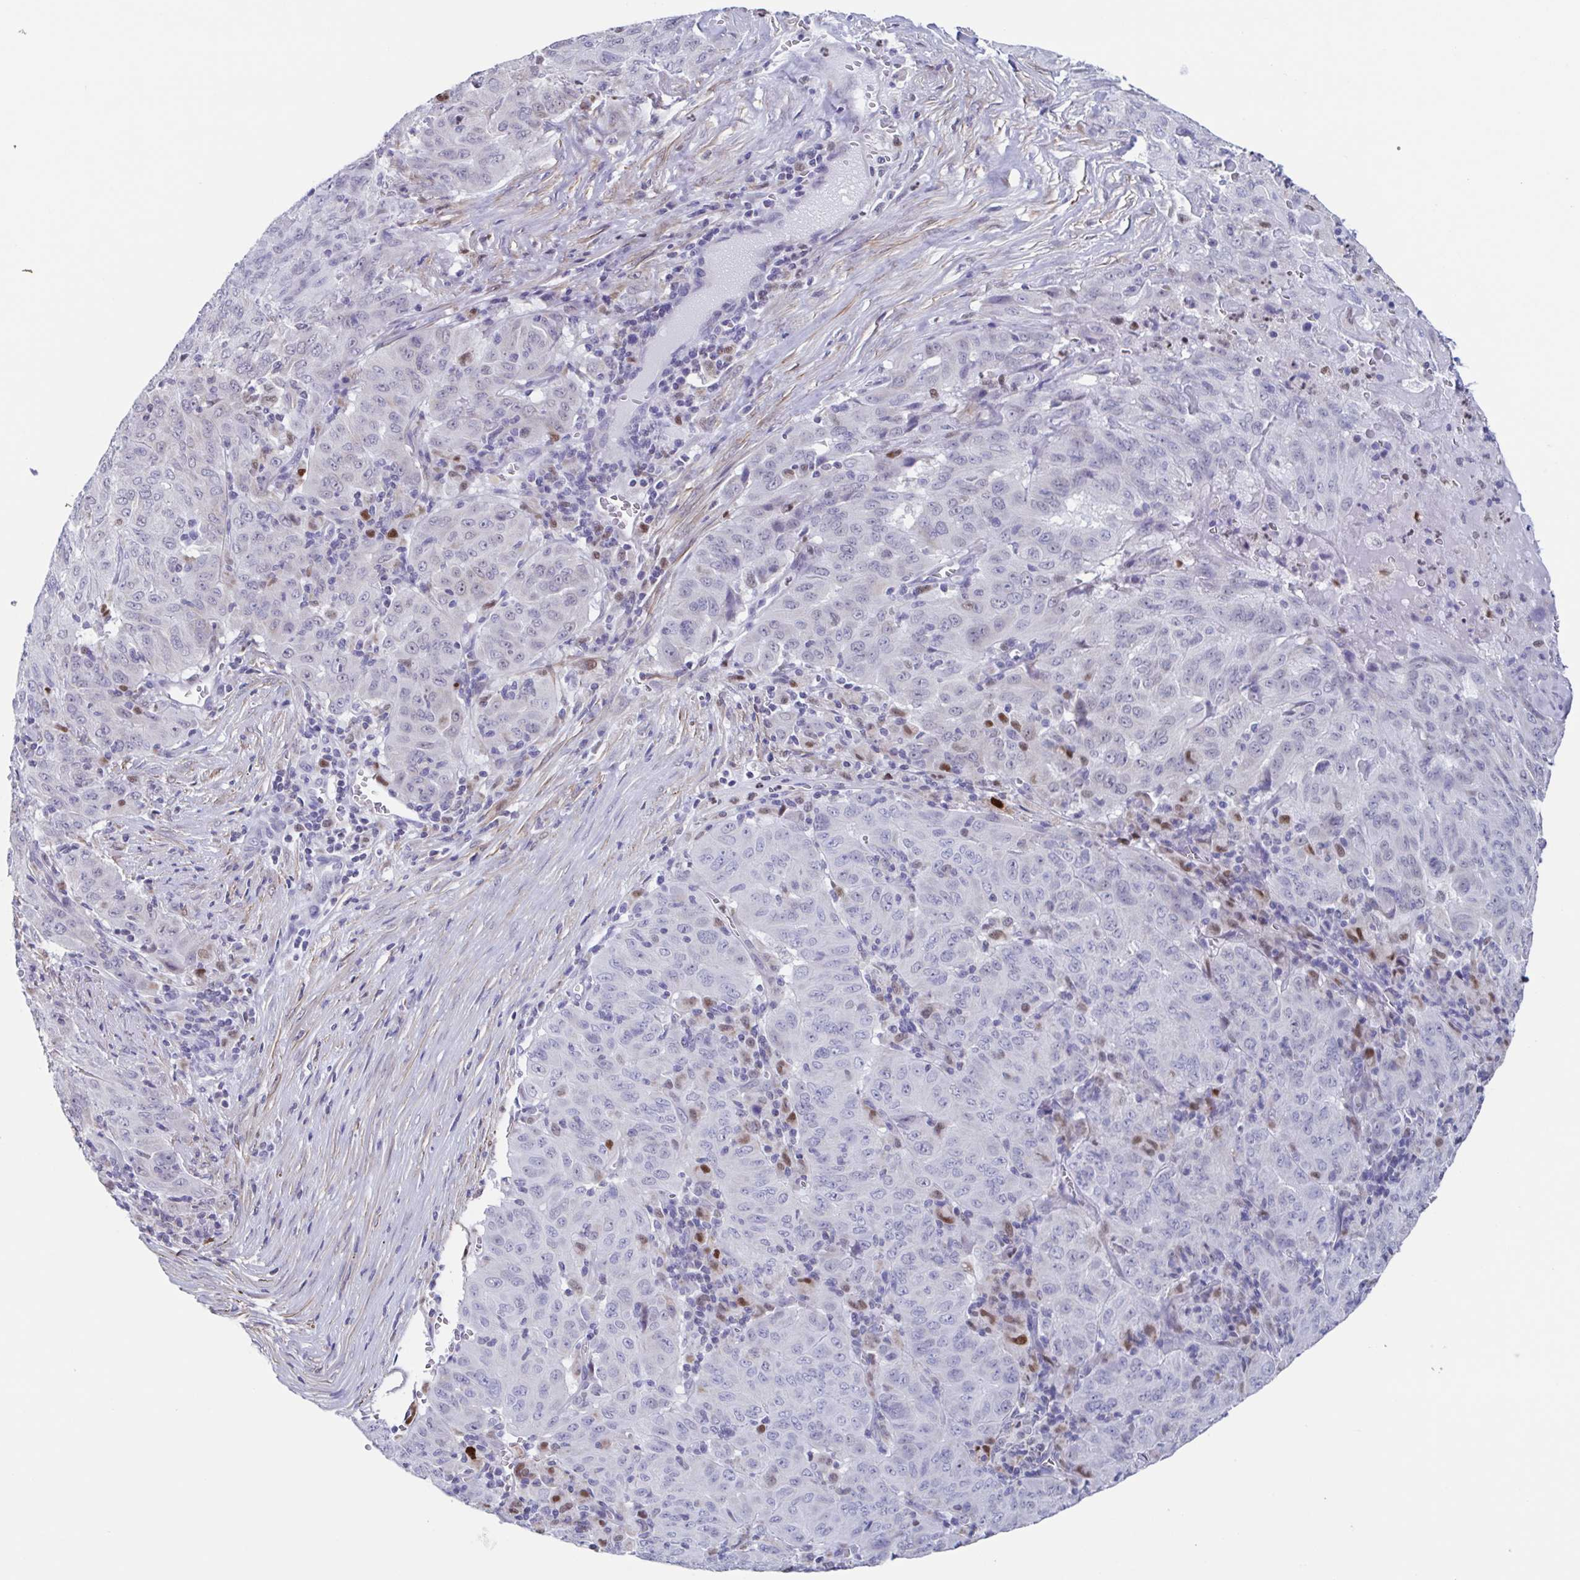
{"staining": {"intensity": "negative", "quantity": "none", "location": "none"}, "tissue": "pancreatic cancer", "cell_type": "Tumor cells", "image_type": "cancer", "snomed": [{"axis": "morphology", "description": "Adenocarcinoma, NOS"}, {"axis": "topography", "description": "Pancreas"}], "caption": "High magnification brightfield microscopy of adenocarcinoma (pancreatic) stained with DAB (brown) and counterstained with hematoxylin (blue): tumor cells show no significant positivity.", "gene": "PBOV1", "patient": {"sex": "male", "age": 63}}